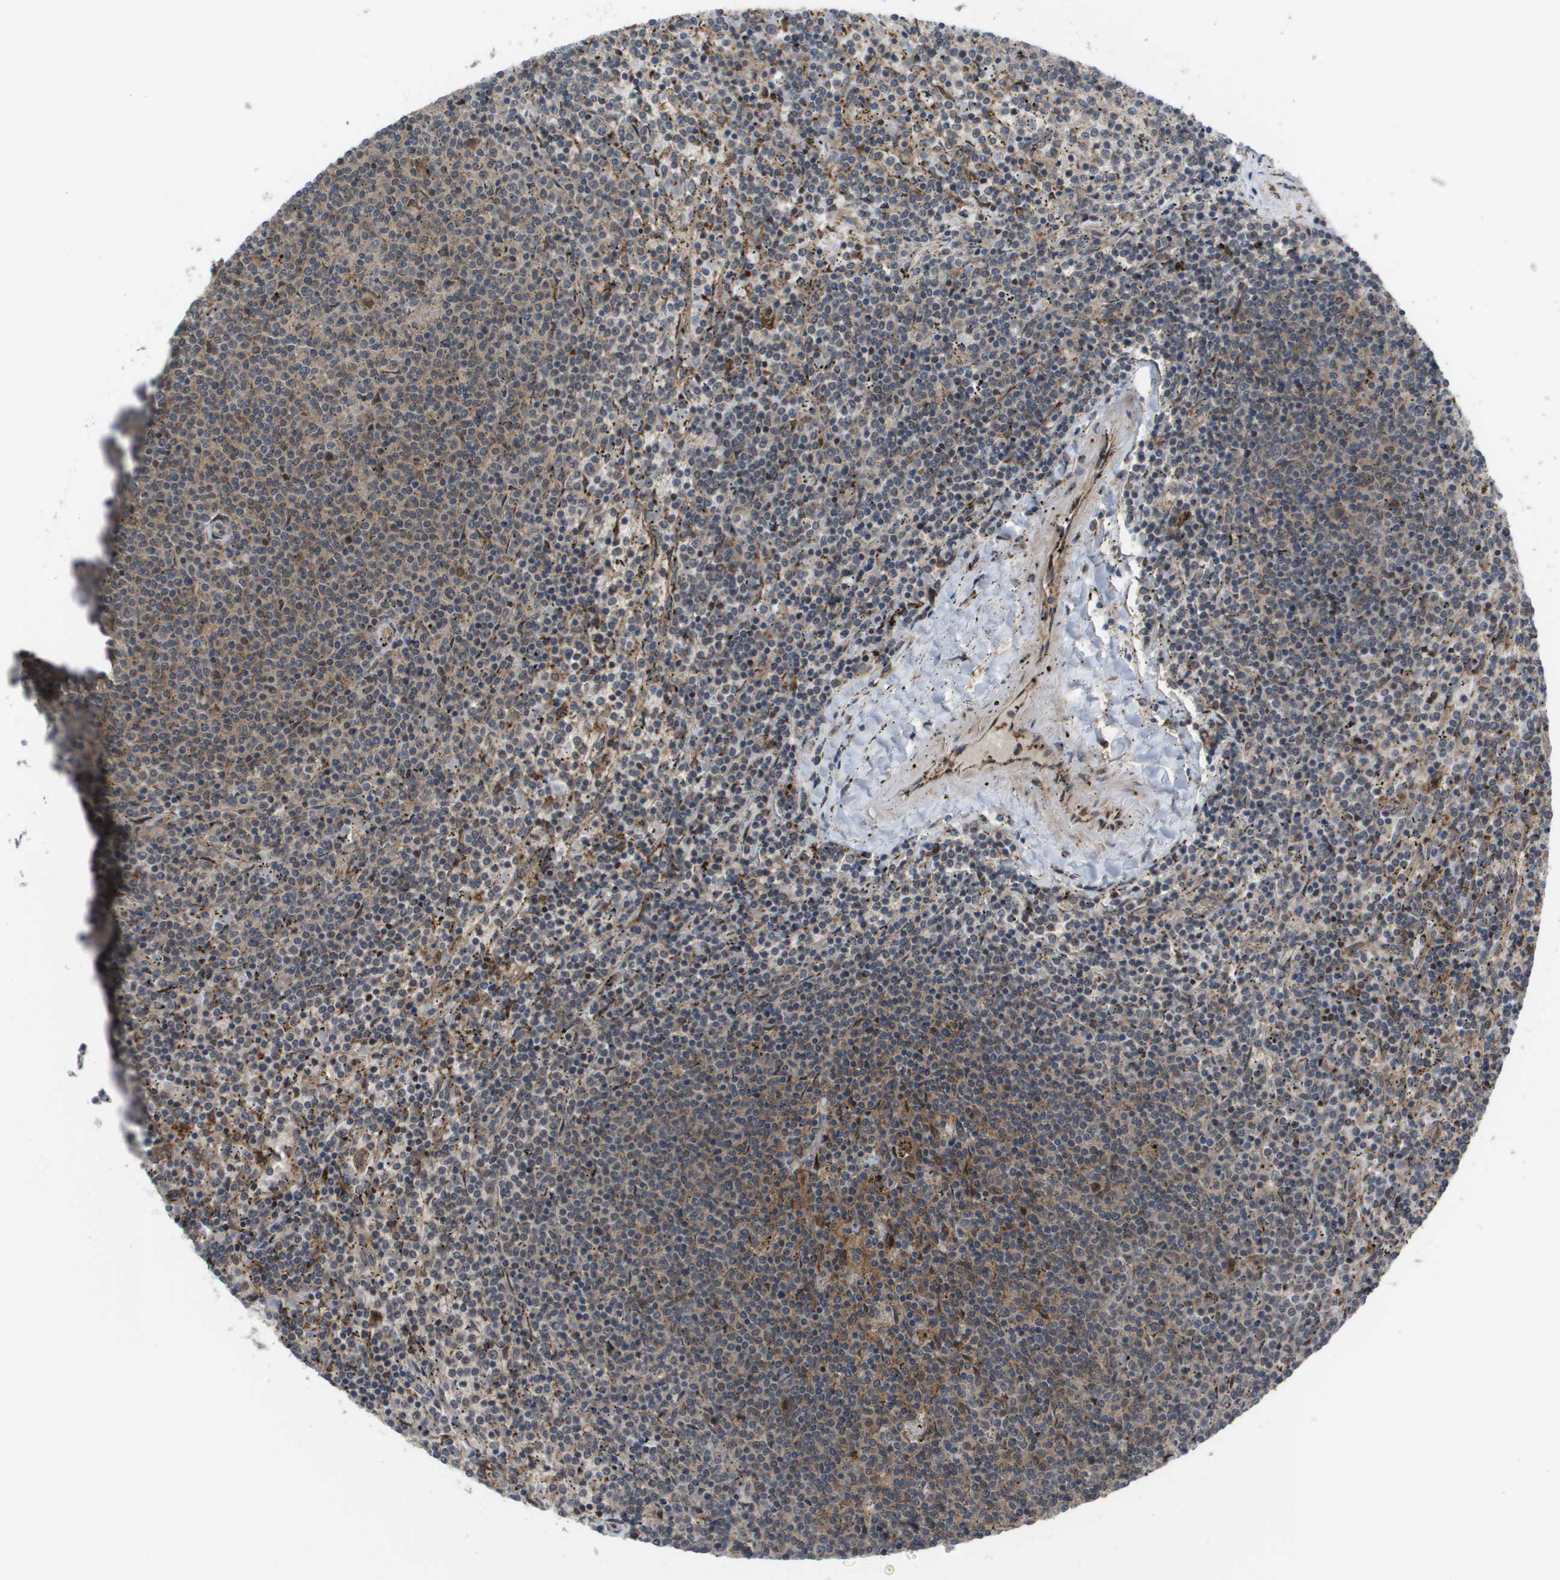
{"staining": {"intensity": "moderate", "quantity": "25%-75%", "location": "cytoplasmic/membranous"}, "tissue": "lymphoma", "cell_type": "Tumor cells", "image_type": "cancer", "snomed": [{"axis": "morphology", "description": "Malignant lymphoma, non-Hodgkin's type, Low grade"}, {"axis": "topography", "description": "Spleen"}], "caption": "Approximately 25%-75% of tumor cells in human low-grade malignant lymphoma, non-Hodgkin's type demonstrate moderate cytoplasmic/membranous protein staining as visualized by brown immunohistochemical staining.", "gene": "CTPS2", "patient": {"sex": "female", "age": 50}}